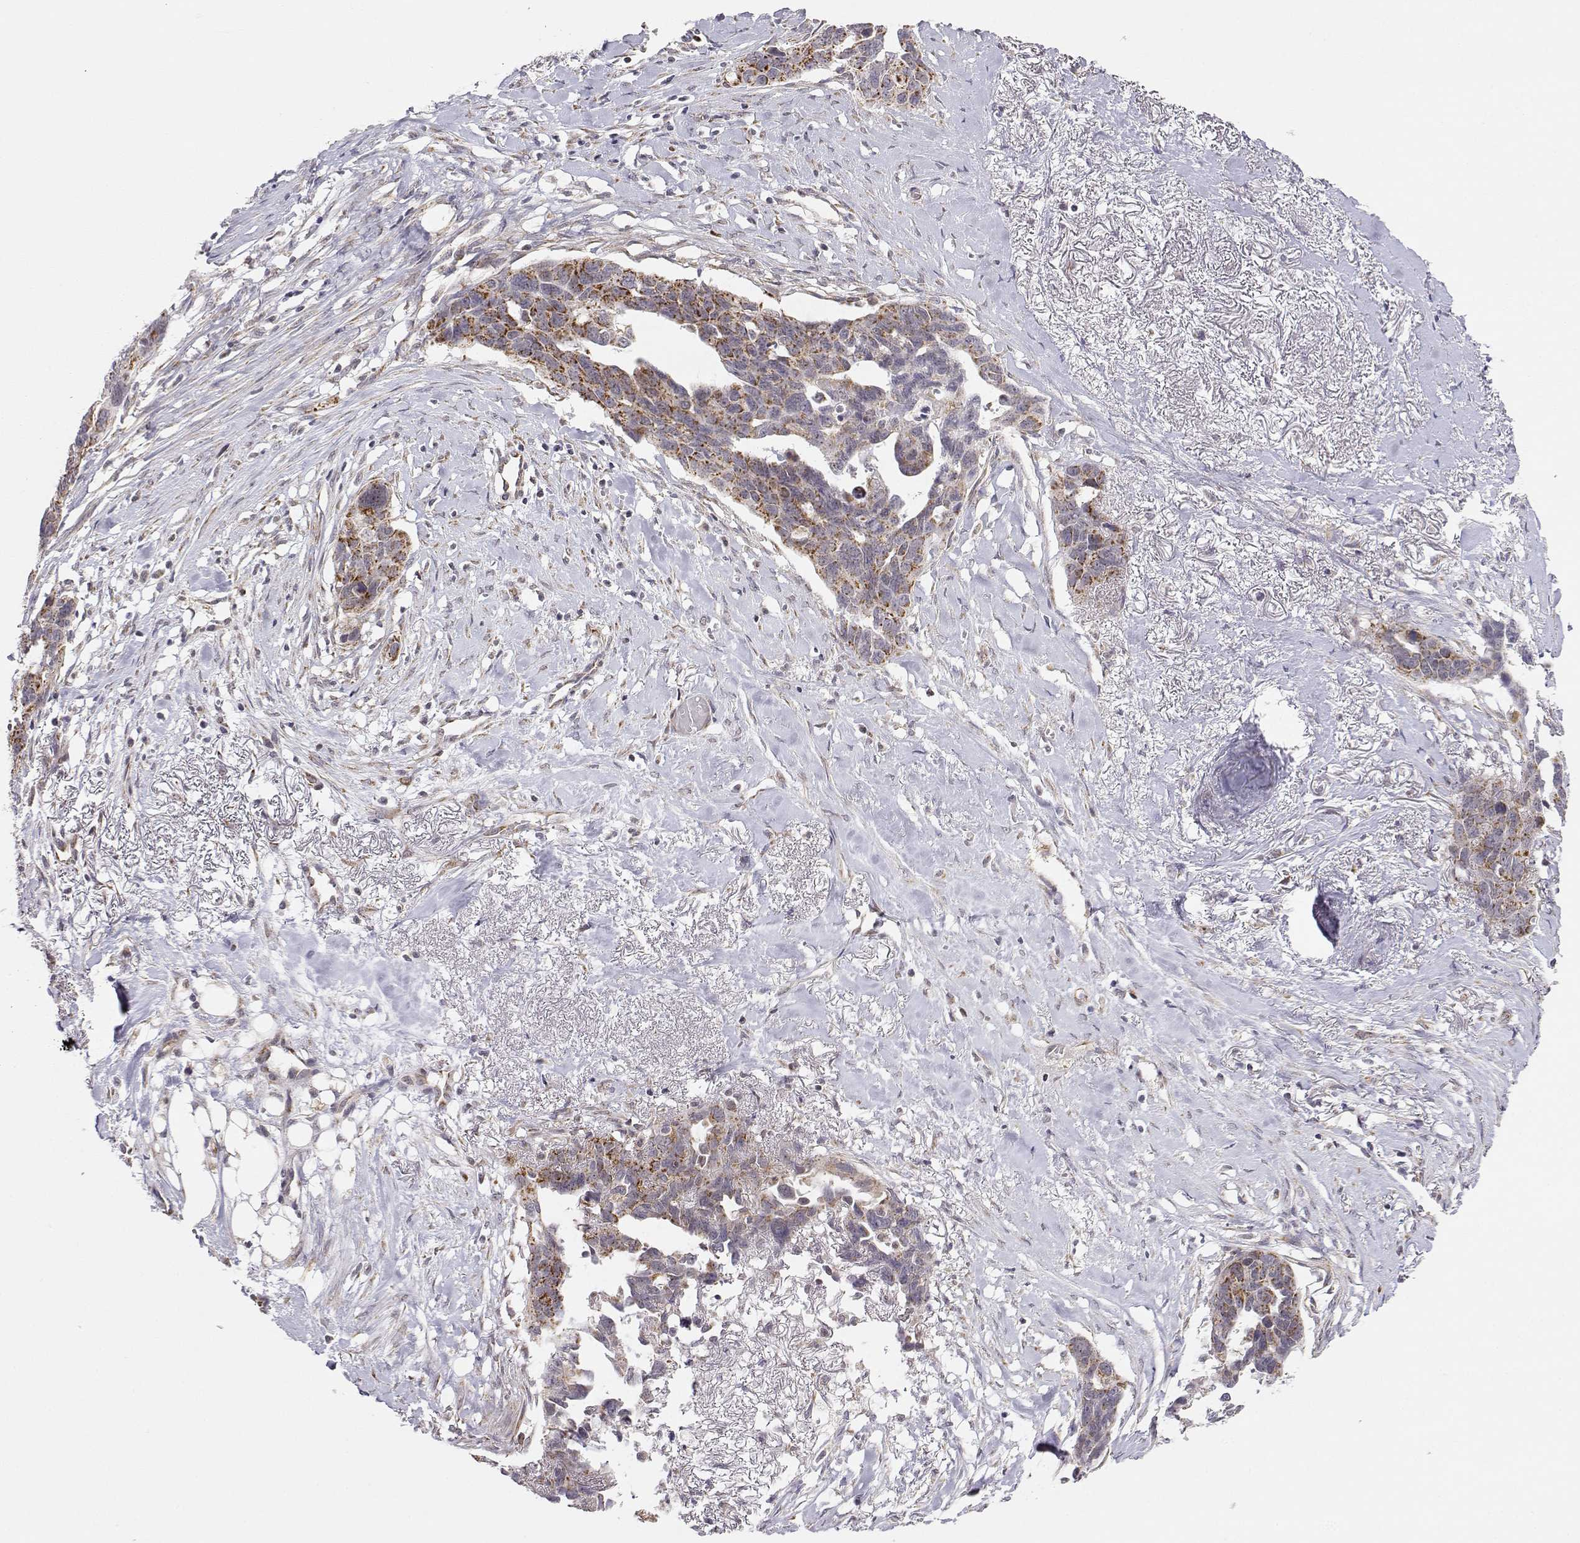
{"staining": {"intensity": "moderate", "quantity": ">75%", "location": "cytoplasmic/membranous"}, "tissue": "ovarian cancer", "cell_type": "Tumor cells", "image_type": "cancer", "snomed": [{"axis": "morphology", "description": "Cystadenocarcinoma, serous, NOS"}, {"axis": "topography", "description": "Ovary"}], "caption": "Immunohistochemical staining of ovarian serous cystadenocarcinoma exhibits medium levels of moderate cytoplasmic/membranous positivity in about >75% of tumor cells.", "gene": "EXOG", "patient": {"sex": "female", "age": 69}}